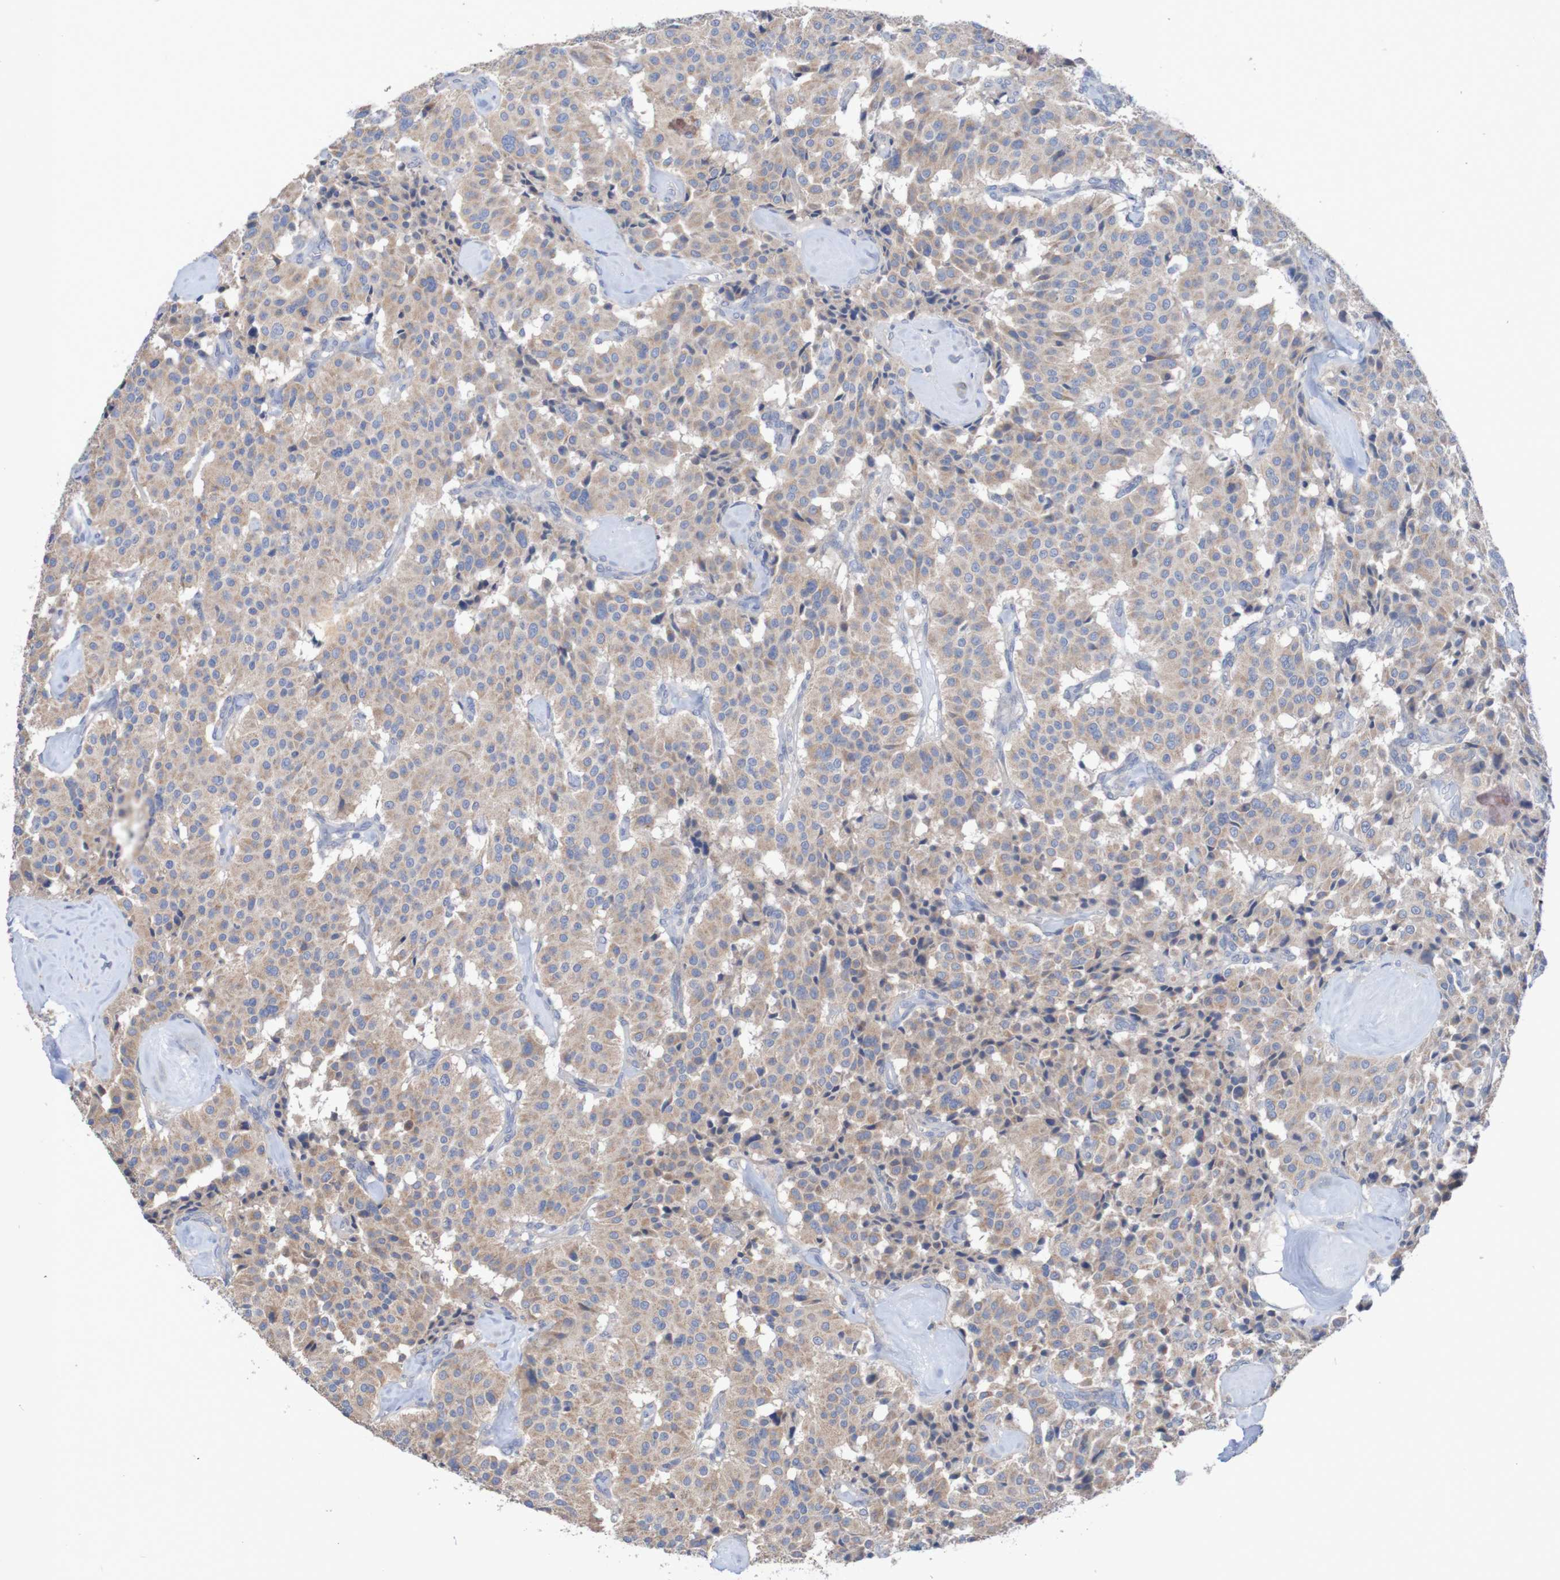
{"staining": {"intensity": "weak", "quantity": ">75%", "location": "cytoplasmic/membranous"}, "tissue": "carcinoid", "cell_type": "Tumor cells", "image_type": "cancer", "snomed": [{"axis": "morphology", "description": "Carcinoid, malignant, NOS"}, {"axis": "topography", "description": "Lung"}], "caption": "DAB (3,3'-diaminobenzidine) immunohistochemical staining of human carcinoid demonstrates weak cytoplasmic/membranous protein staining in about >75% of tumor cells.", "gene": "PHYH", "patient": {"sex": "male", "age": 30}}